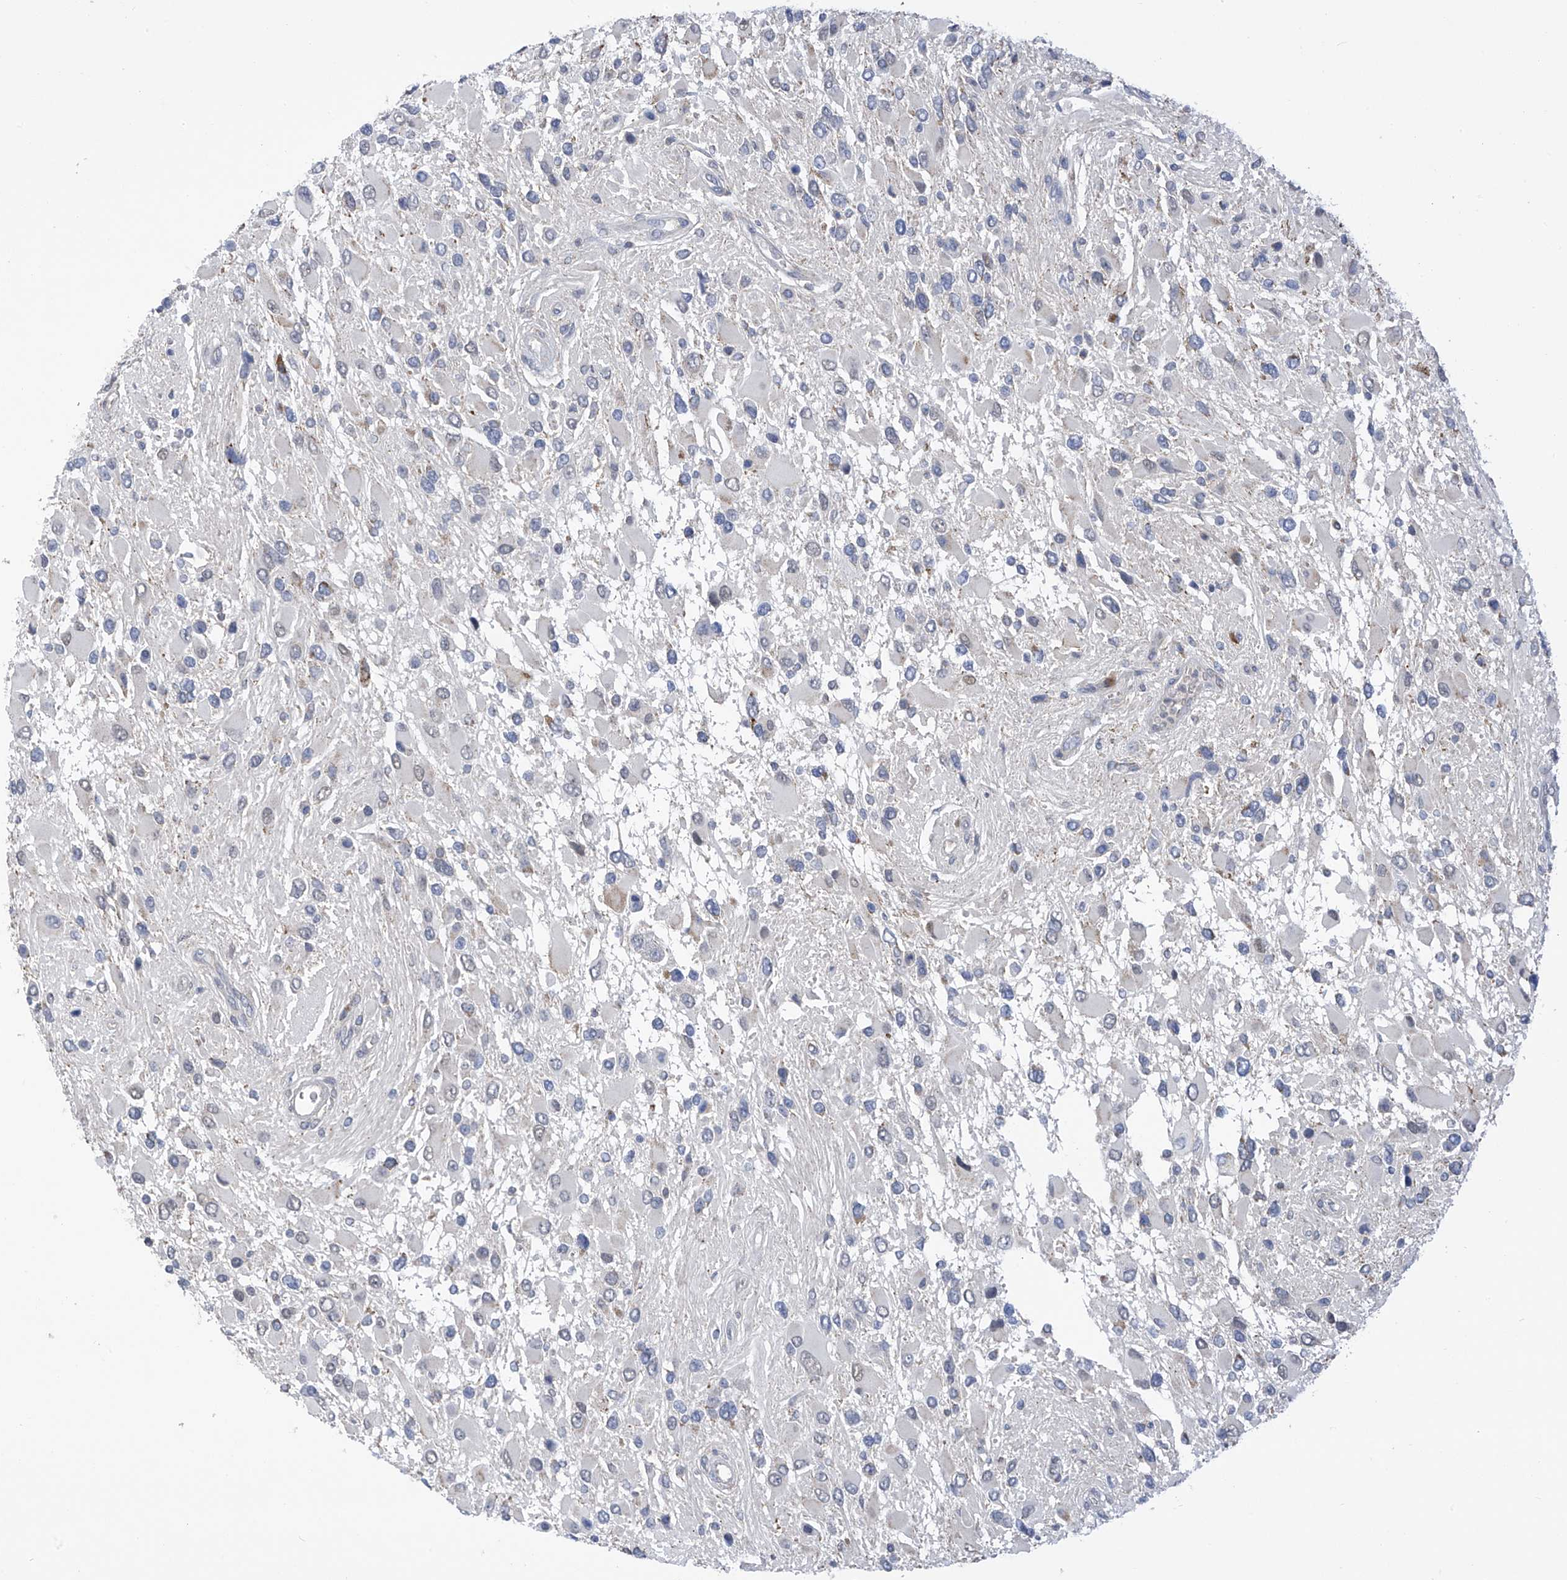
{"staining": {"intensity": "negative", "quantity": "none", "location": "none"}, "tissue": "glioma", "cell_type": "Tumor cells", "image_type": "cancer", "snomed": [{"axis": "morphology", "description": "Glioma, malignant, High grade"}, {"axis": "topography", "description": "Brain"}], "caption": "Immunohistochemistry of high-grade glioma (malignant) shows no staining in tumor cells.", "gene": "SLCO4A1", "patient": {"sex": "male", "age": 53}}